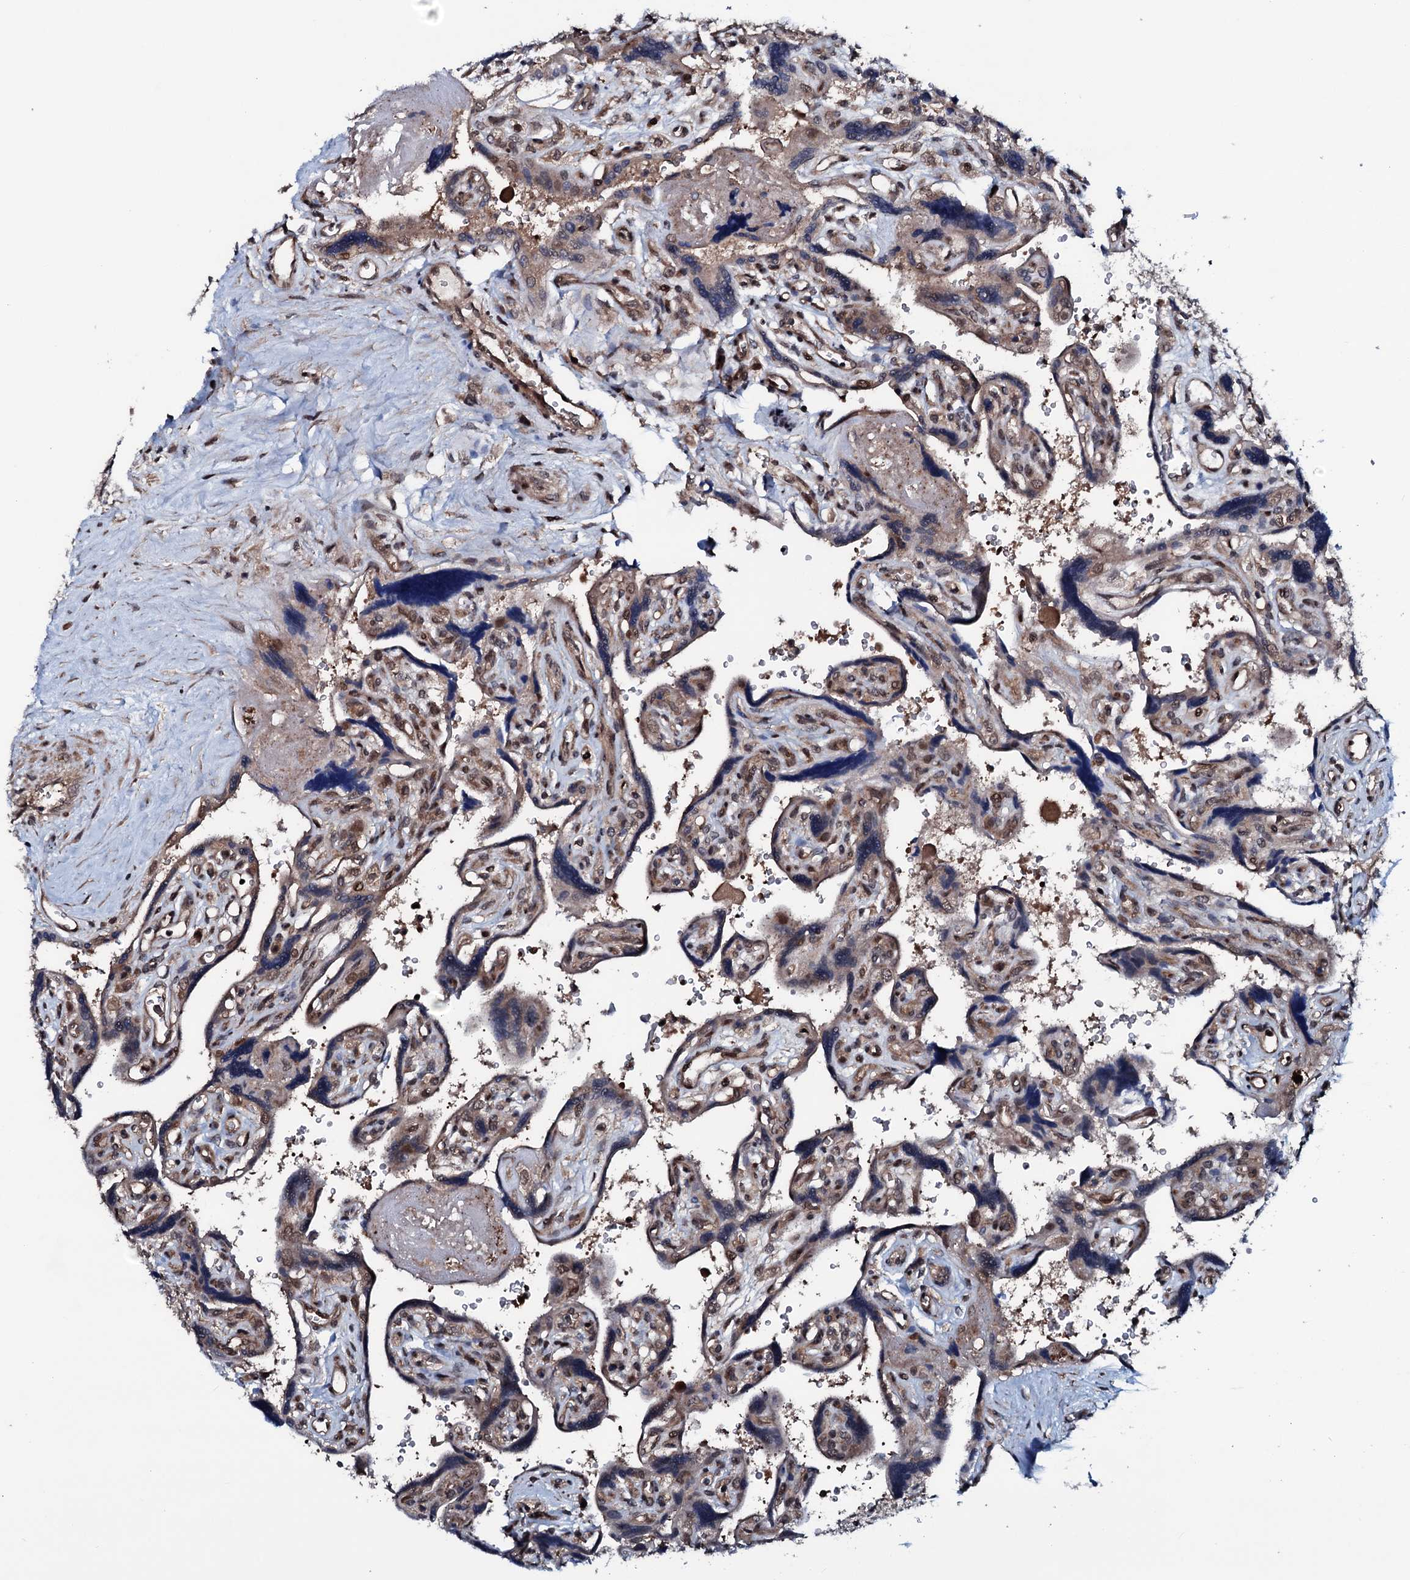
{"staining": {"intensity": "moderate", "quantity": "25%-75%", "location": "cytoplasmic/membranous,nuclear"}, "tissue": "placenta", "cell_type": "Trophoblastic cells", "image_type": "normal", "snomed": [{"axis": "morphology", "description": "Normal tissue, NOS"}, {"axis": "topography", "description": "Placenta"}], "caption": "Trophoblastic cells show medium levels of moderate cytoplasmic/membranous,nuclear staining in approximately 25%-75% of cells in normal placenta. (DAB (3,3'-diaminobenzidine) IHC, brown staining for protein, blue staining for nuclei).", "gene": "OGFOD2", "patient": {"sex": "female", "age": 39}}